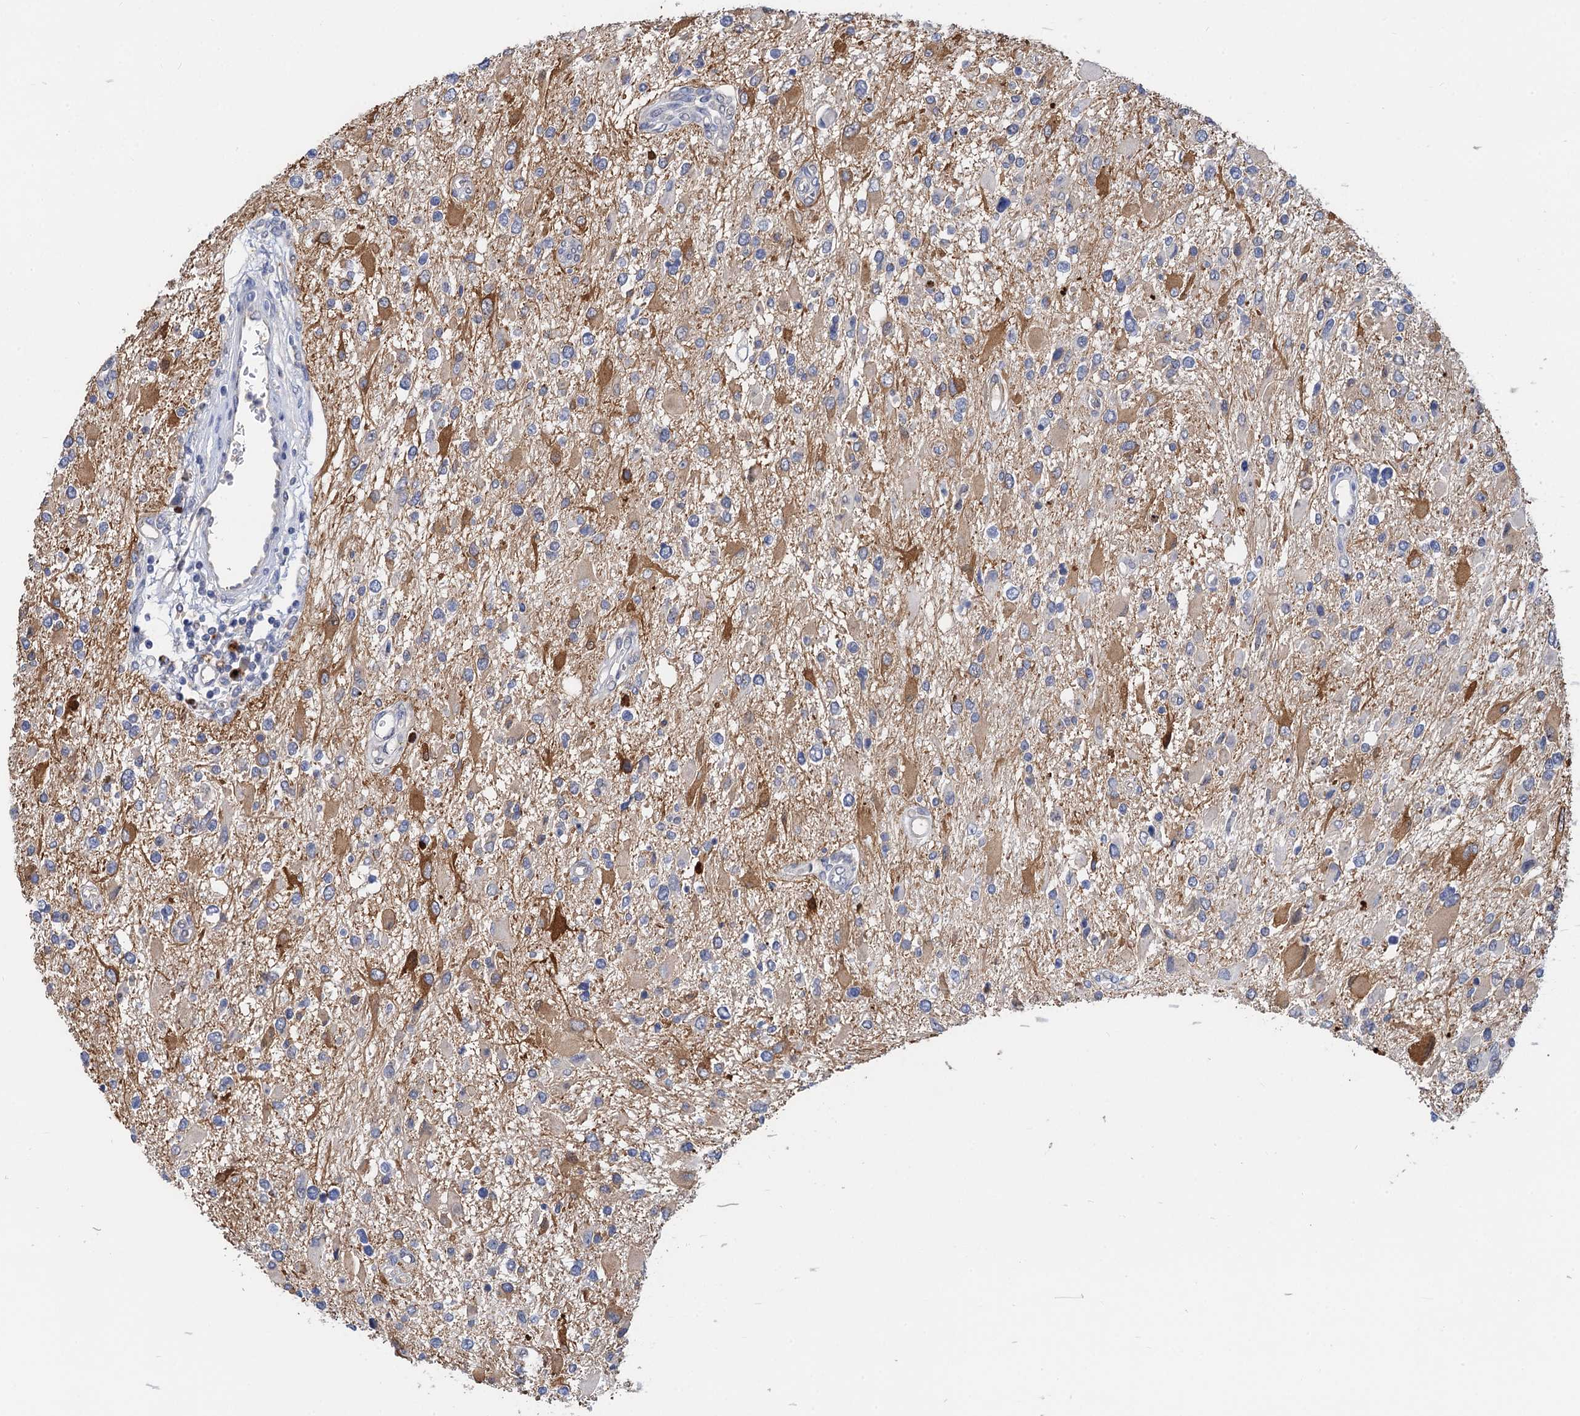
{"staining": {"intensity": "moderate", "quantity": "<25%", "location": "cytoplasmic/membranous"}, "tissue": "glioma", "cell_type": "Tumor cells", "image_type": "cancer", "snomed": [{"axis": "morphology", "description": "Glioma, malignant, High grade"}, {"axis": "topography", "description": "Brain"}], "caption": "Malignant glioma (high-grade) stained for a protein (brown) demonstrates moderate cytoplasmic/membranous positive staining in approximately <25% of tumor cells.", "gene": "TMEM39B", "patient": {"sex": "male", "age": 53}}